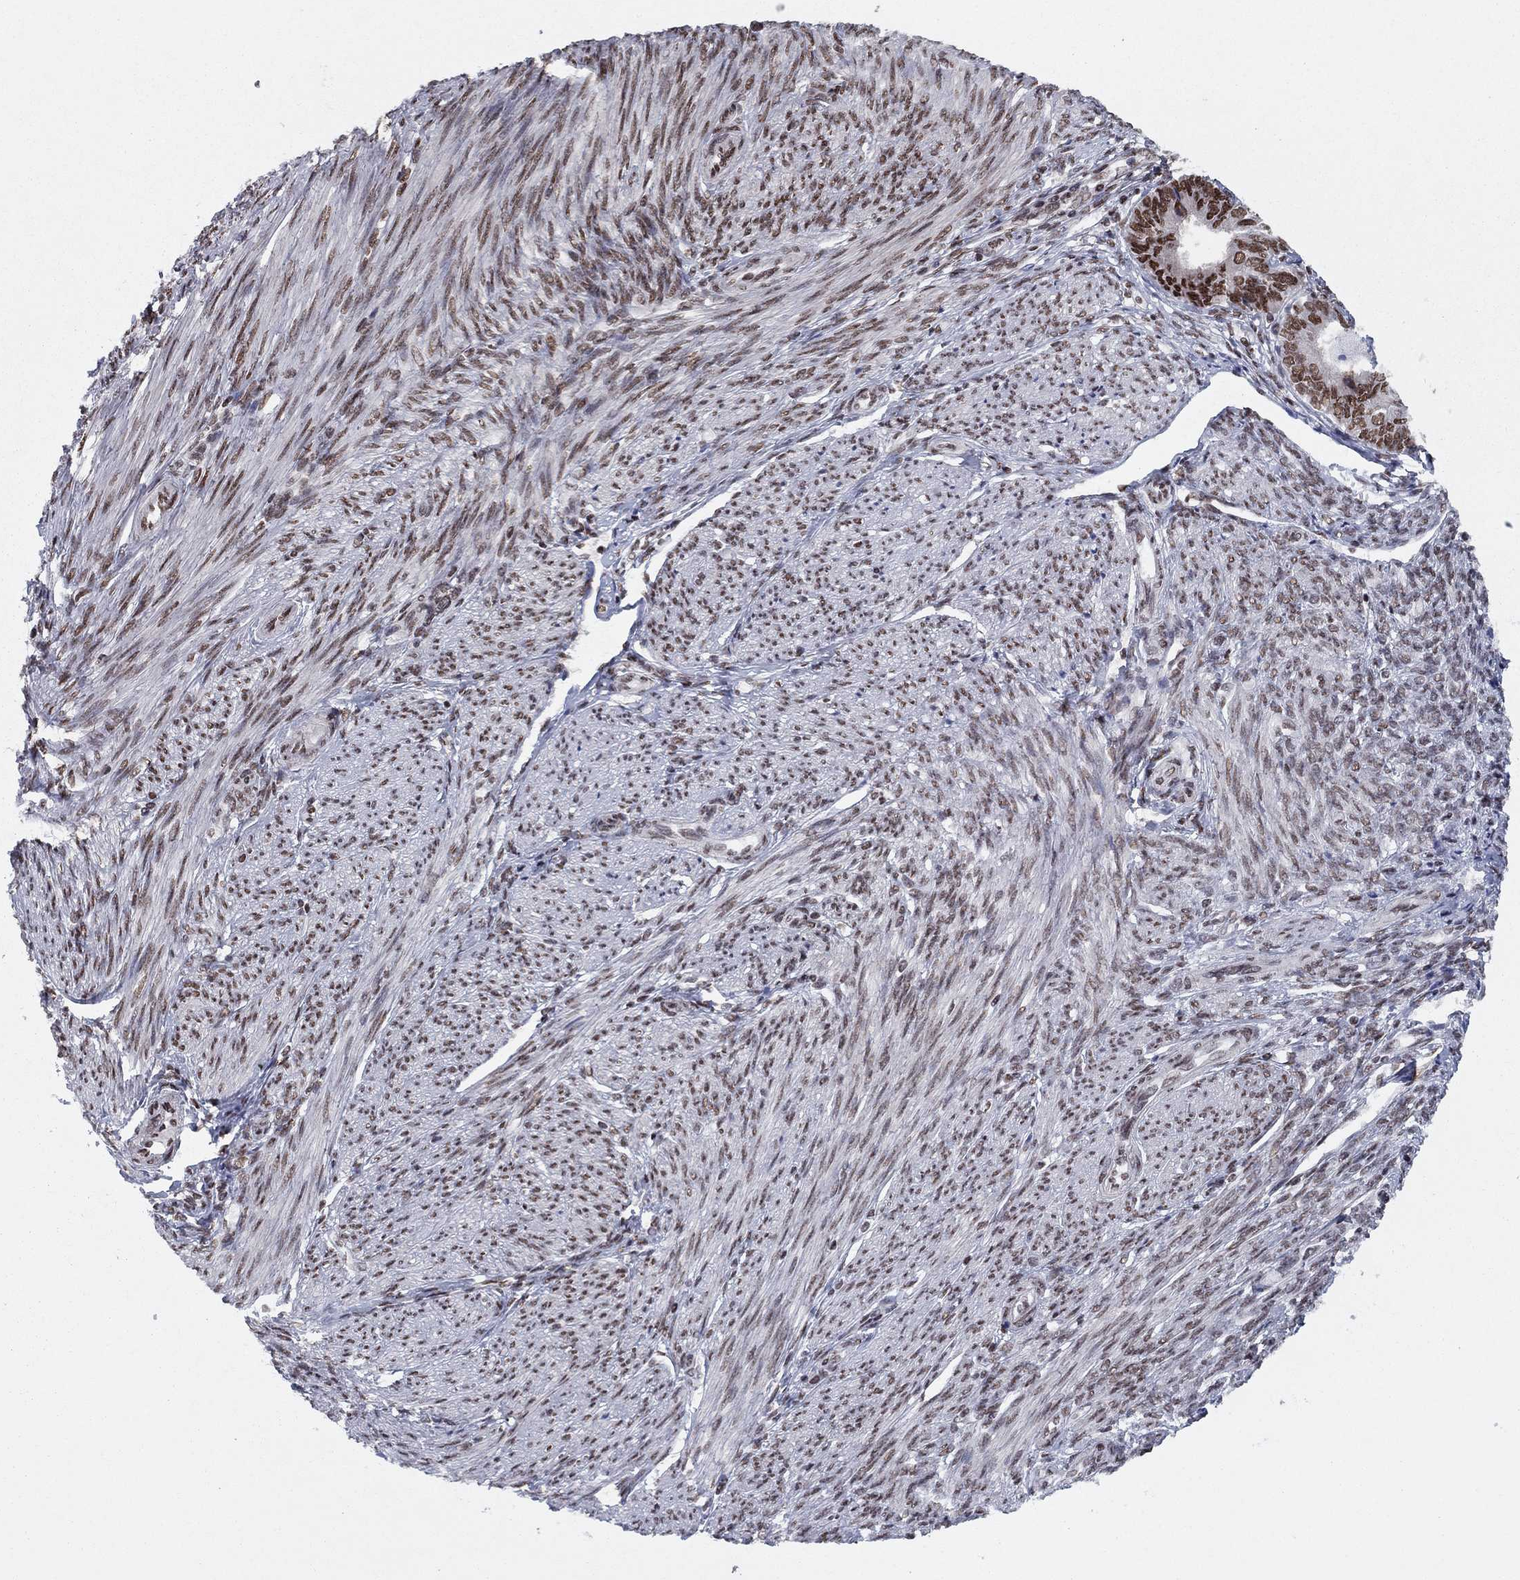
{"staining": {"intensity": "strong", "quantity": "25%-75%", "location": "nuclear"}, "tissue": "endometrial cancer", "cell_type": "Tumor cells", "image_type": "cancer", "snomed": [{"axis": "morphology", "description": "Adenocarcinoma, NOS"}, {"axis": "topography", "description": "Endometrium"}], "caption": "Endometrial cancer stained with a brown dye reveals strong nuclear positive positivity in about 25%-75% of tumor cells.", "gene": "USP54", "patient": {"sex": "female", "age": 68}}